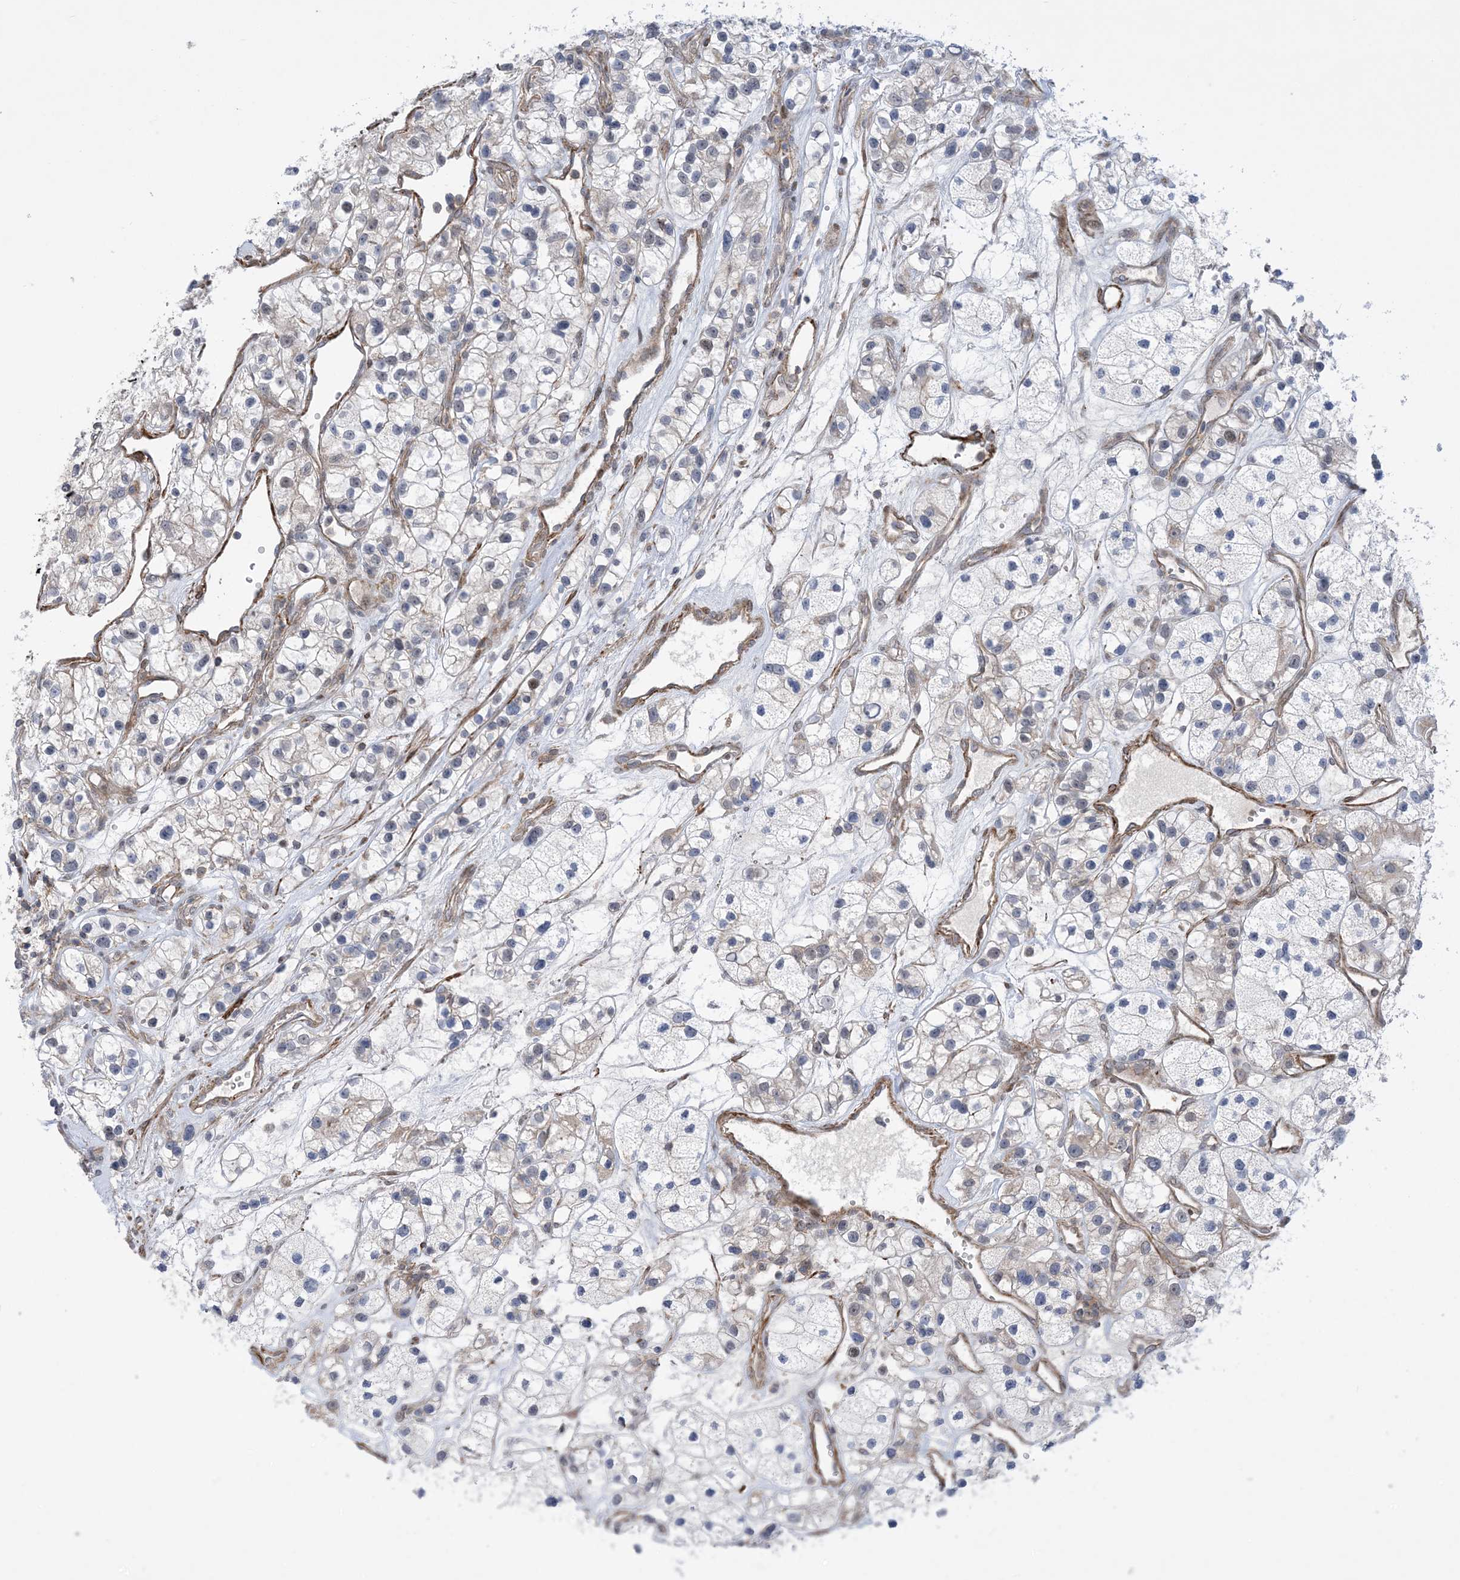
{"staining": {"intensity": "negative", "quantity": "none", "location": "none"}, "tissue": "renal cancer", "cell_type": "Tumor cells", "image_type": "cancer", "snomed": [{"axis": "morphology", "description": "Adenocarcinoma, NOS"}, {"axis": "topography", "description": "Kidney"}], "caption": "A photomicrograph of adenocarcinoma (renal) stained for a protein demonstrates no brown staining in tumor cells.", "gene": "ZNF8", "patient": {"sex": "female", "age": 57}}